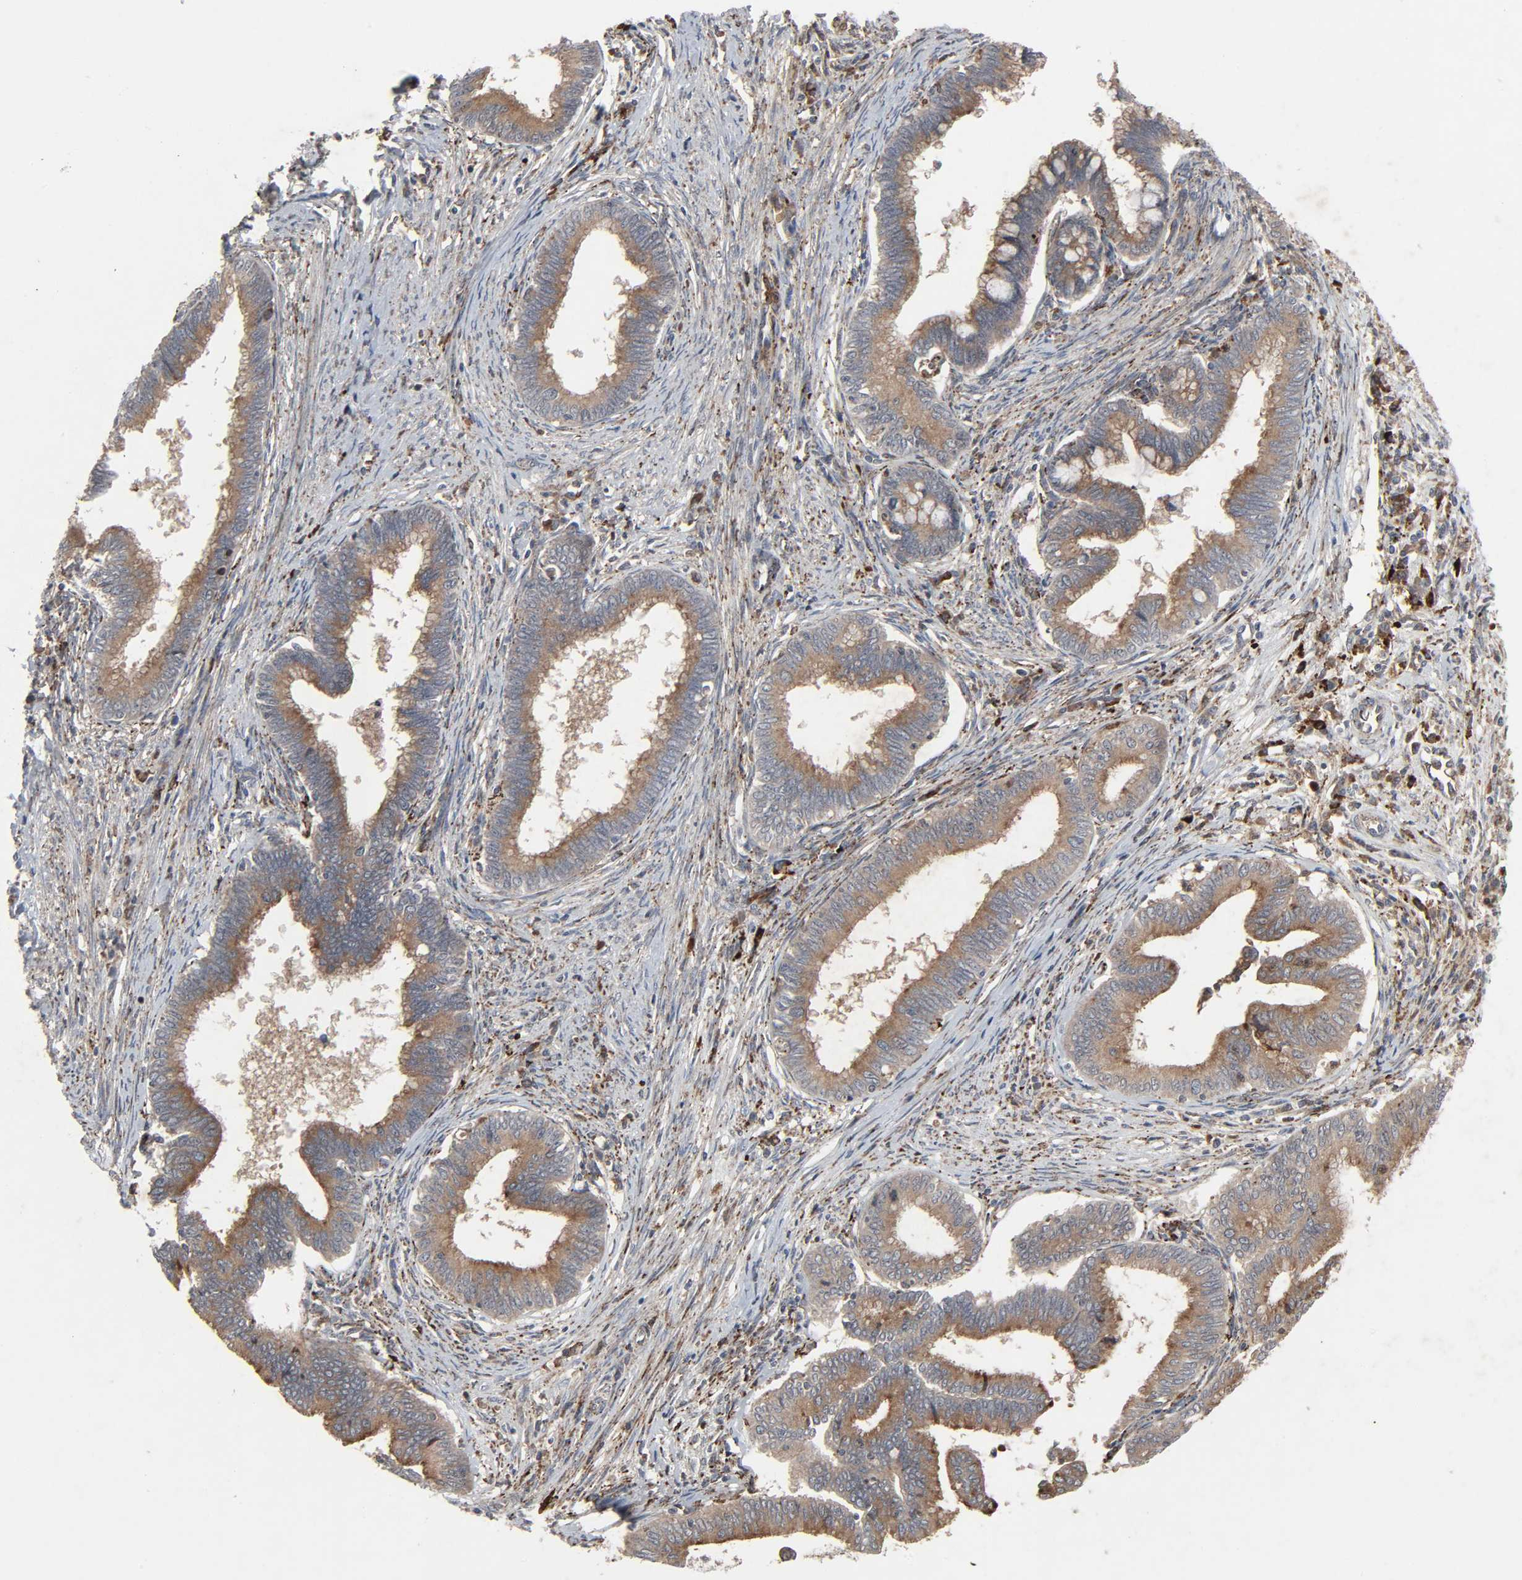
{"staining": {"intensity": "moderate", "quantity": ">75%", "location": "cytoplasmic/membranous"}, "tissue": "cervical cancer", "cell_type": "Tumor cells", "image_type": "cancer", "snomed": [{"axis": "morphology", "description": "Adenocarcinoma, NOS"}, {"axis": "topography", "description": "Cervix"}], "caption": "Protein expression analysis of cervical adenocarcinoma demonstrates moderate cytoplasmic/membranous expression in approximately >75% of tumor cells. (DAB IHC with brightfield microscopy, high magnification).", "gene": "ADCY4", "patient": {"sex": "female", "age": 36}}